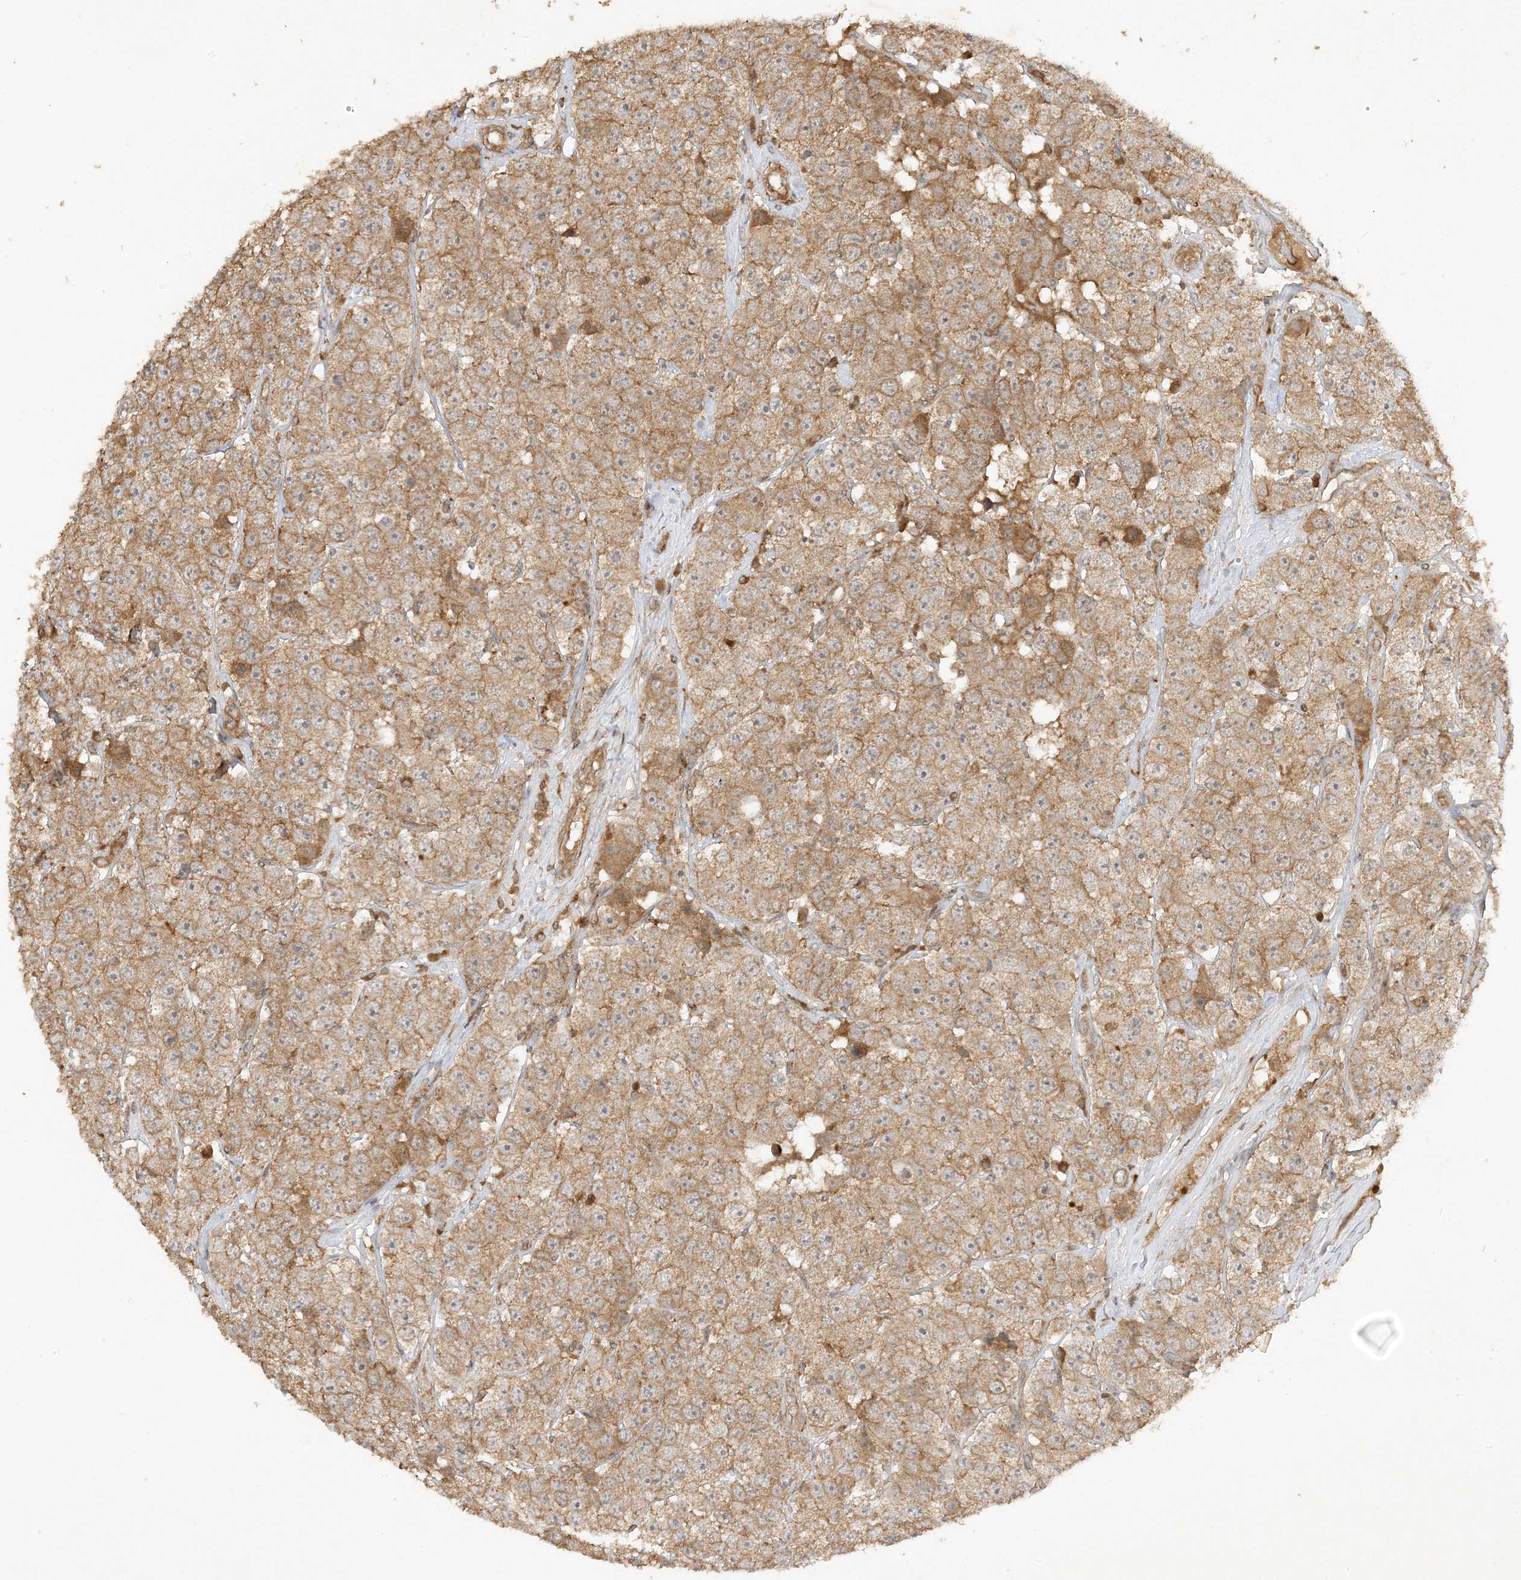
{"staining": {"intensity": "moderate", "quantity": ">75%", "location": "cytoplasmic/membranous"}, "tissue": "testis cancer", "cell_type": "Tumor cells", "image_type": "cancer", "snomed": [{"axis": "morphology", "description": "Seminoma, NOS"}, {"axis": "topography", "description": "Testis"}], "caption": "Seminoma (testis) stained for a protein shows moderate cytoplasmic/membranous positivity in tumor cells.", "gene": "XRN1", "patient": {"sex": "male", "age": 28}}